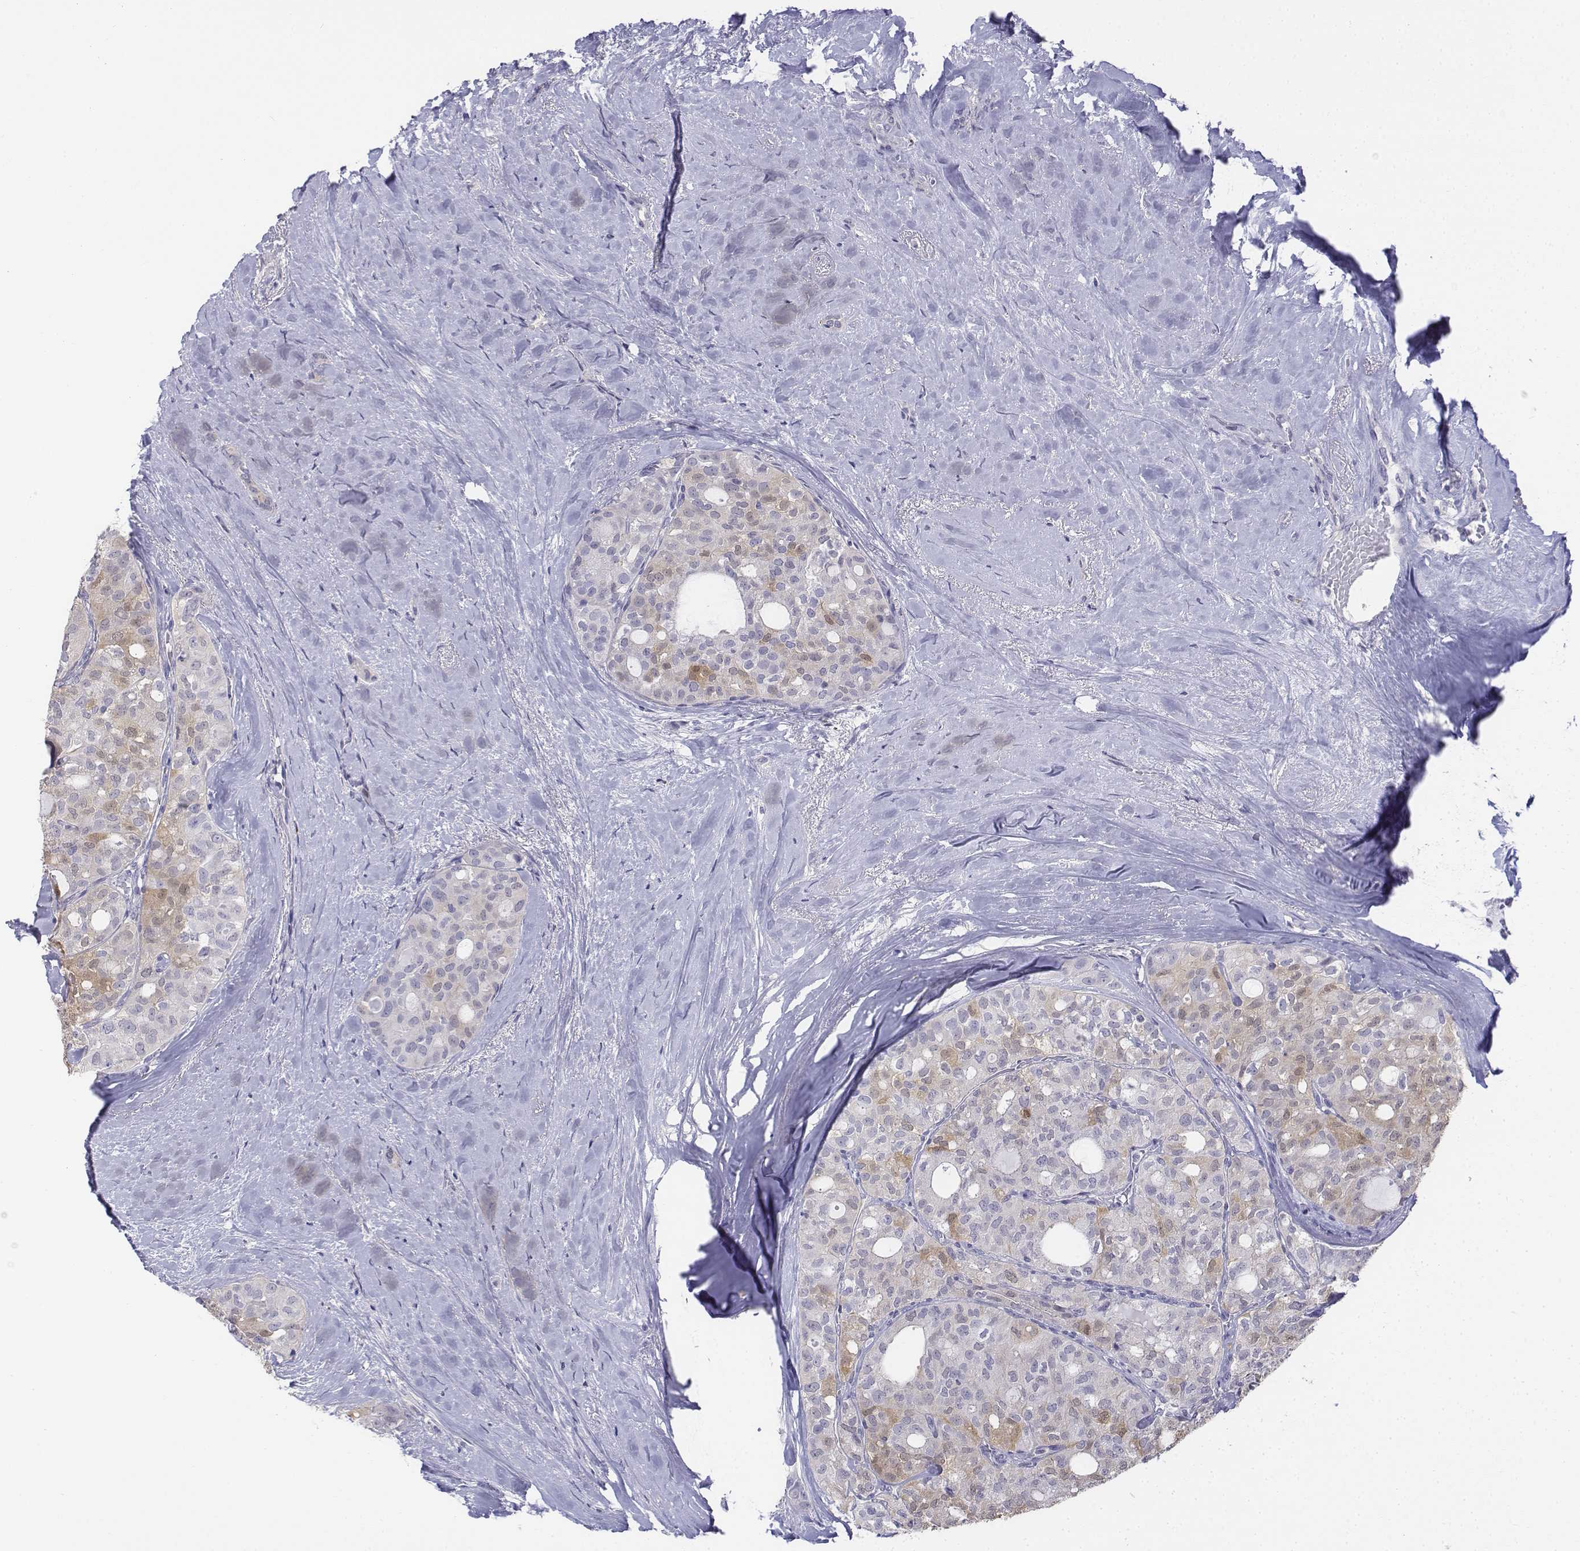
{"staining": {"intensity": "weak", "quantity": "<25%", "location": "cytoplasmic/membranous"}, "tissue": "thyroid cancer", "cell_type": "Tumor cells", "image_type": "cancer", "snomed": [{"axis": "morphology", "description": "Follicular adenoma carcinoma, NOS"}, {"axis": "topography", "description": "Thyroid gland"}], "caption": "Protein analysis of thyroid cancer (follicular adenoma carcinoma) displays no significant staining in tumor cells.", "gene": "LGSN", "patient": {"sex": "male", "age": 75}}